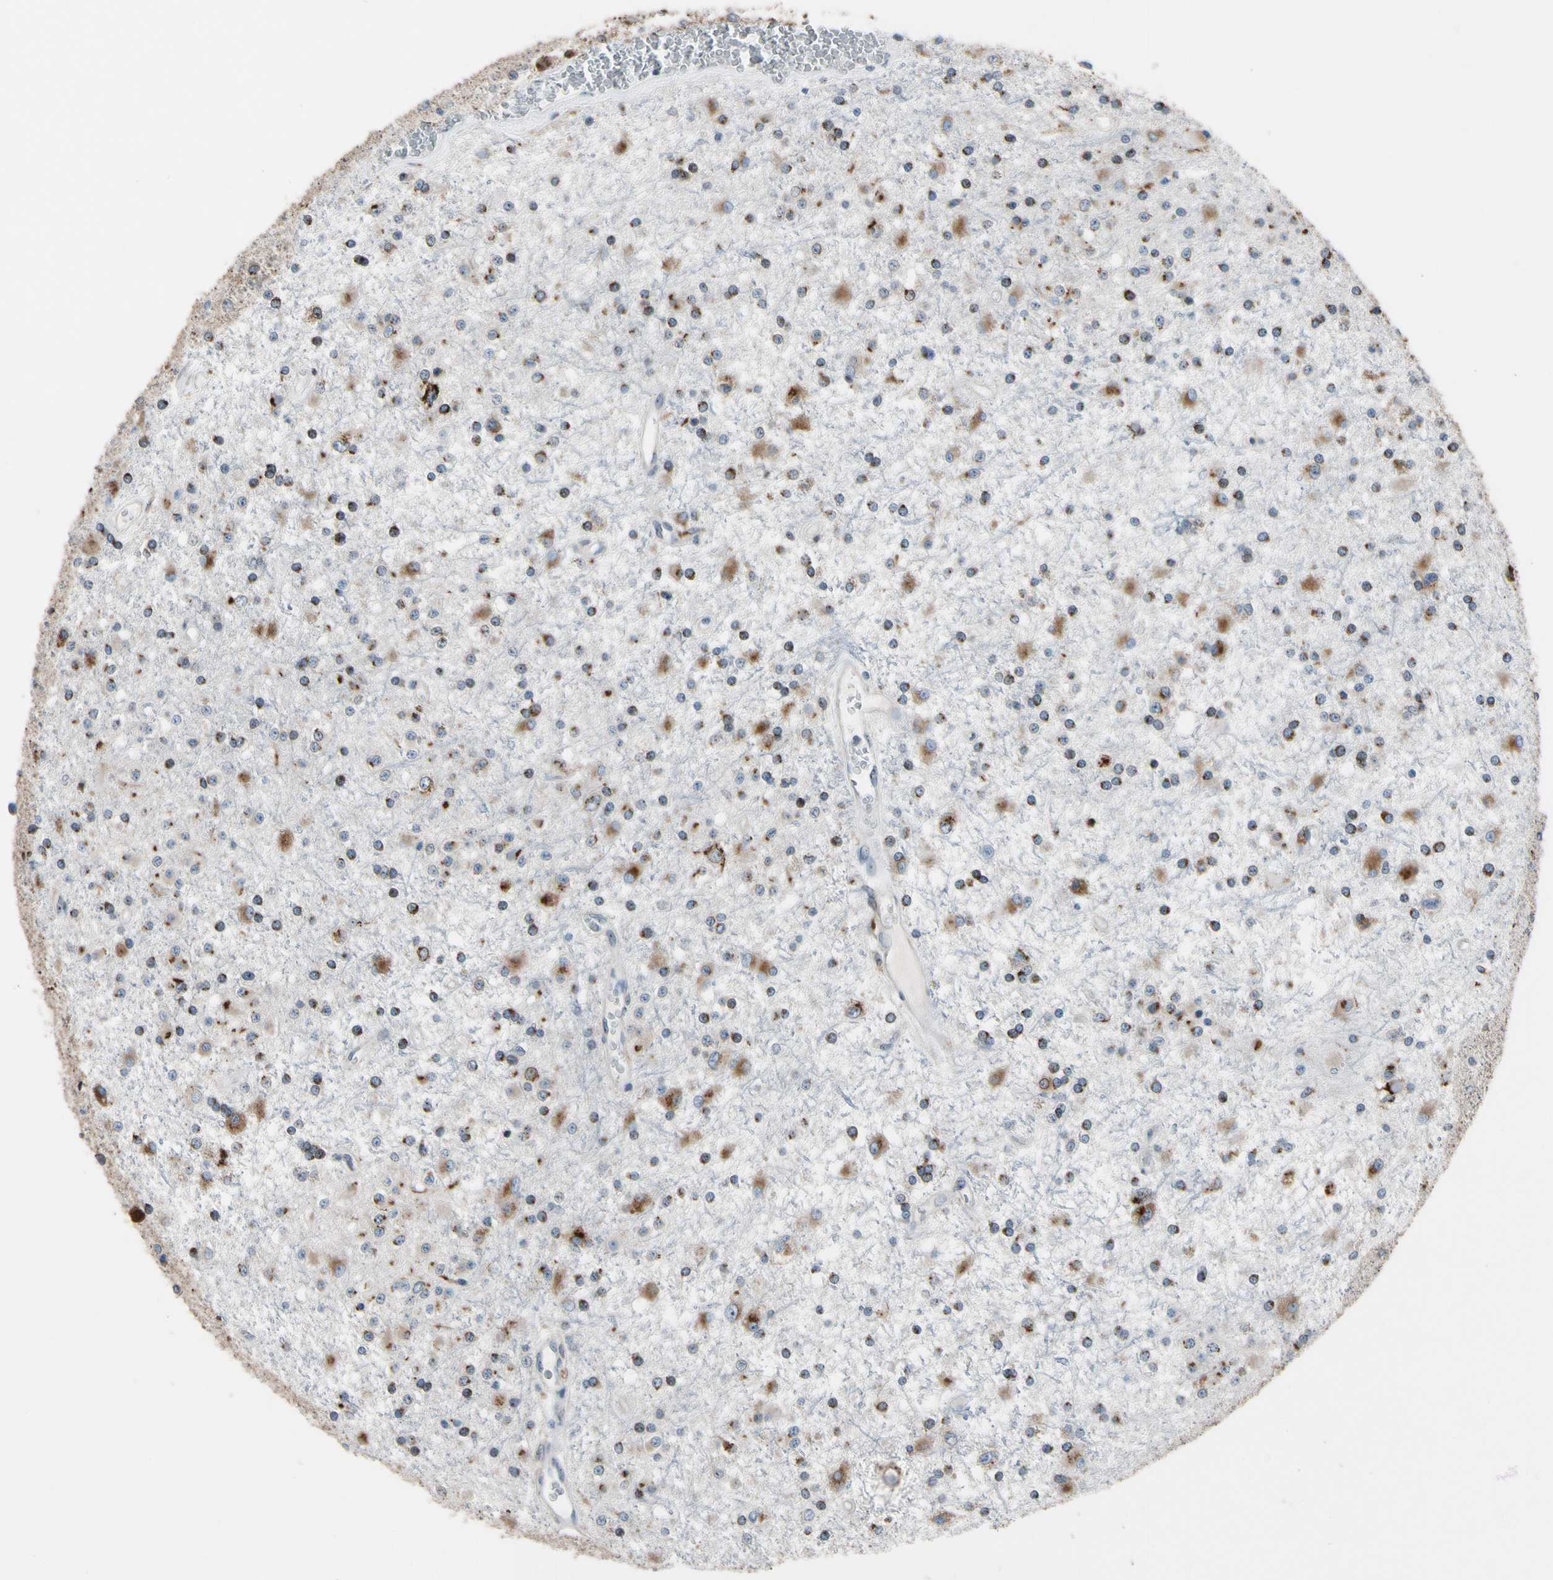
{"staining": {"intensity": "weak", "quantity": ">75%", "location": "cytoplasmic/membranous"}, "tissue": "glioma", "cell_type": "Tumor cells", "image_type": "cancer", "snomed": [{"axis": "morphology", "description": "Glioma, malignant, Low grade"}, {"axis": "topography", "description": "Brain"}], "caption": "The image demonstrates staining of glioma, revealing weak cytoplasmic/membranous protein expression (brown color) within tumor cells.", "gene": "TMED7", "patient": {"sex": "male", "age": 58}}